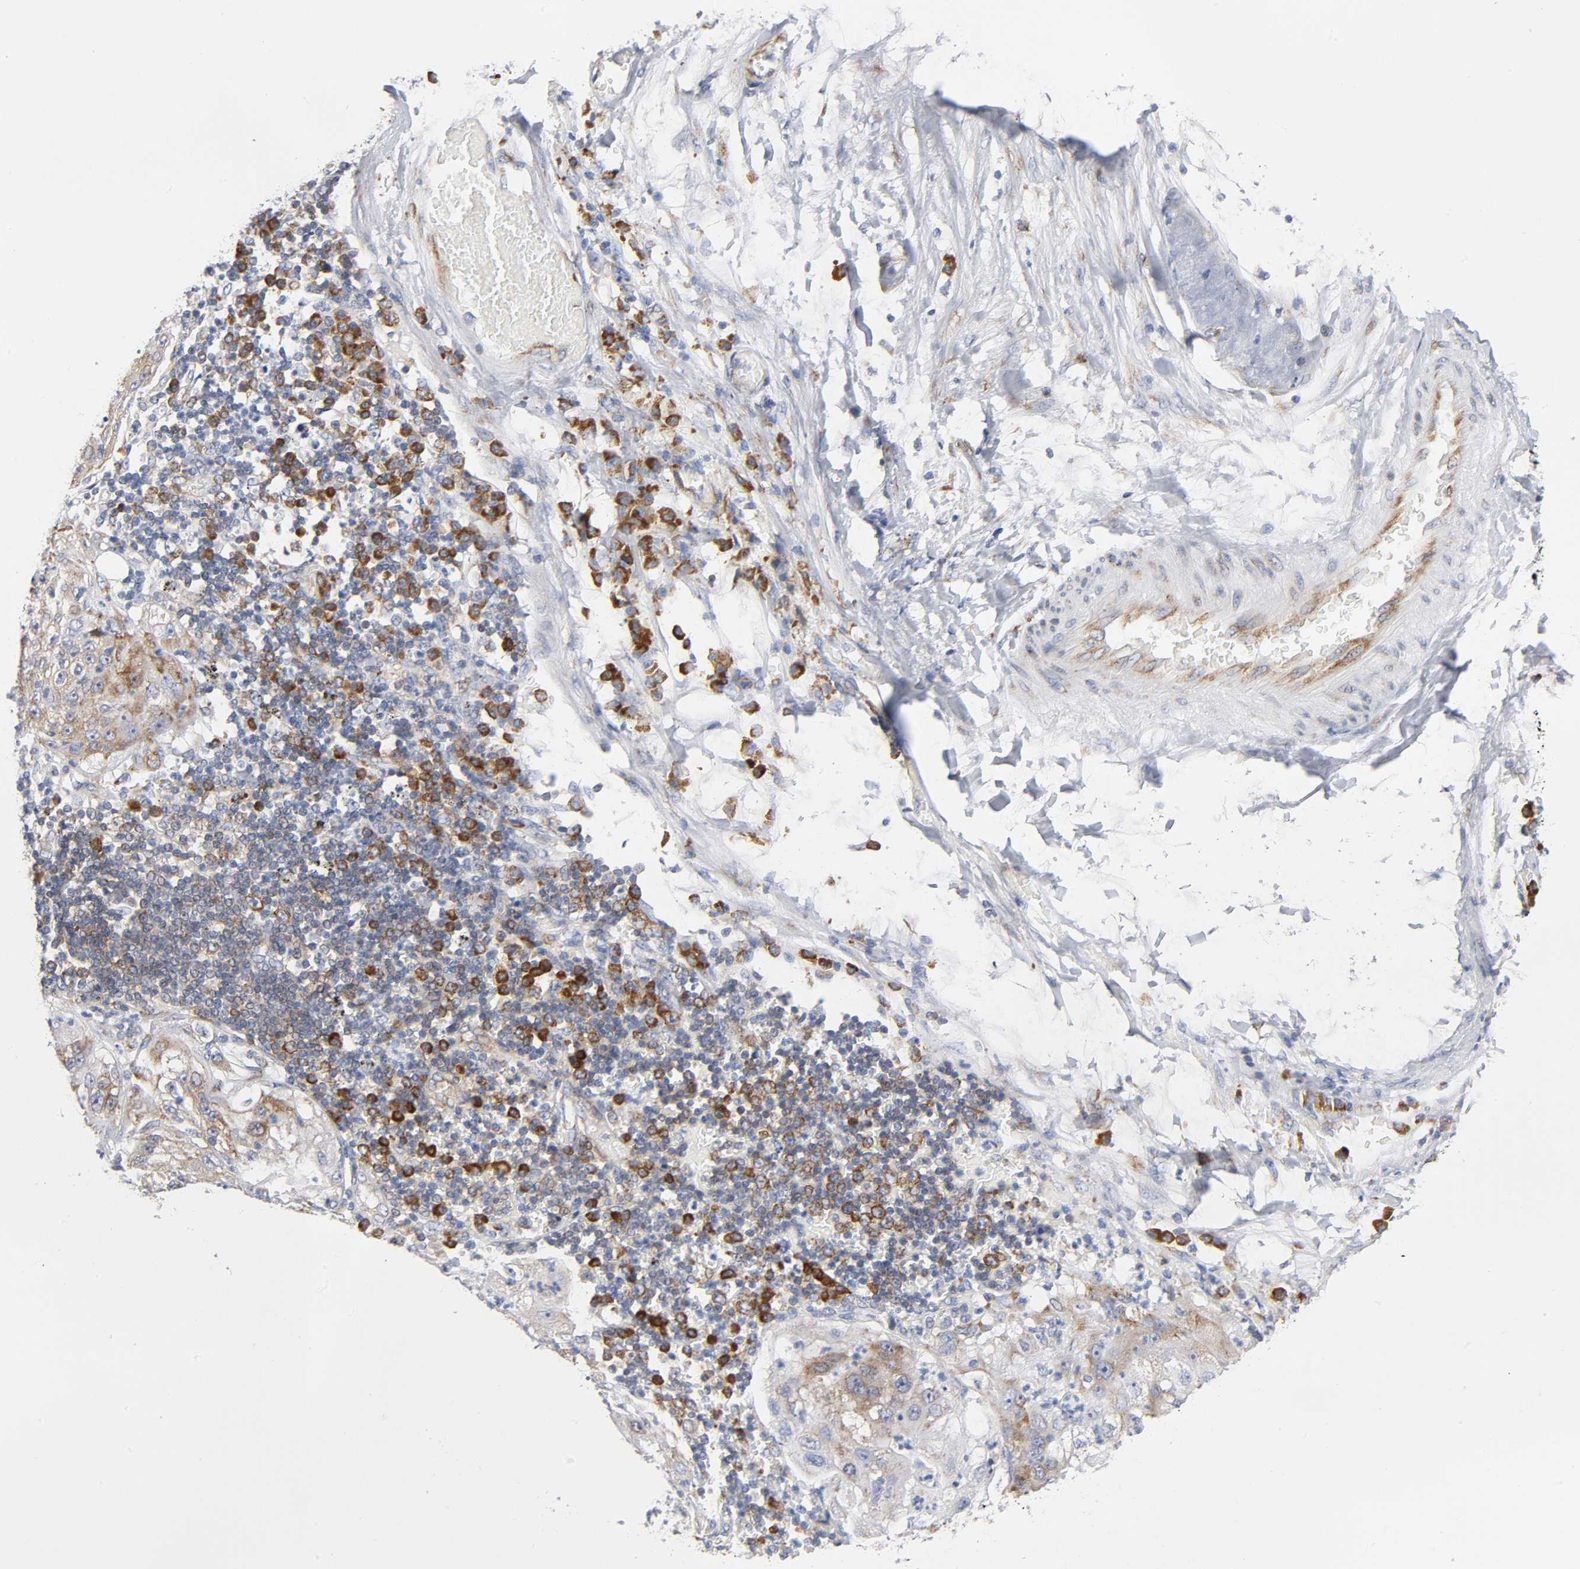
{"staining": {"intensity": "weak", "quantity": ">75%", "location": "cytoplasmic/membranous"}, "tissue": "lung cancer", "cell_type": "Tumor cells", "image_type": "cancer", "snomed": [{"axis": "morphology", "description": "Inflammation, NOS"}, {"axis": "morphology", "description": "Squamous cell carcinoma, NOS"}, {"axis": "topography", "description": "Lymph node"}, {"axis": "topography", "description": "Soft tissue"}, {"axis": "topography", "description": "Lung"}], "caption": "A micrograph of lung cancer (squamous cell carcinoma) stained for a protein exhibits weak cytoplasmic/membranous brown staining in tumor cells.", "gene": "REL", "patient": {"sex": "male", "age": 66}}